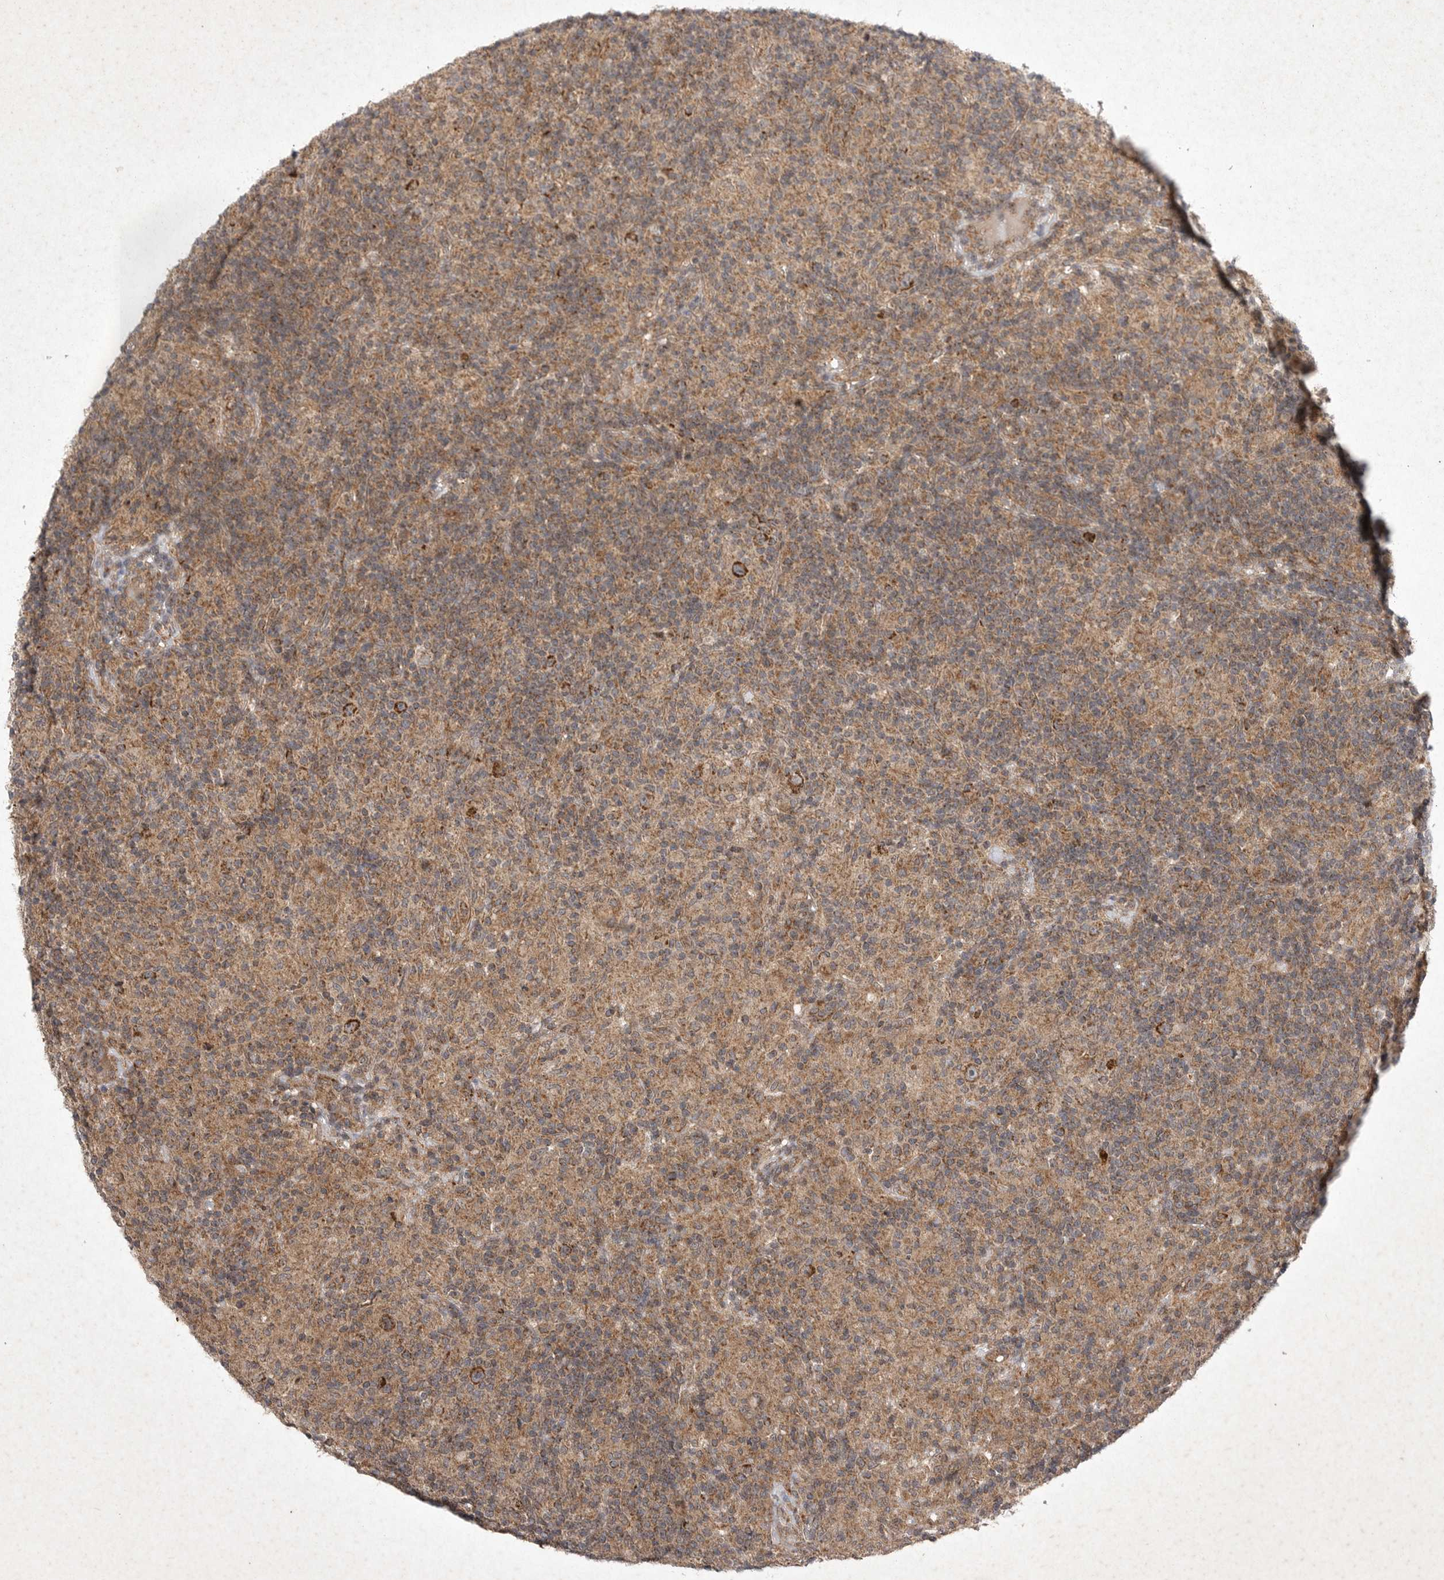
{"staining": {"intensity": "strong", "quantity": ">75%", "location": "cytoplasmic/membranous"}, "tissue": "lymphoma", "cell_type": "Tumor cells", "image_type": "cancer", "snomed": [{"axis": "morphology", "description": "Hodgkin's disease, NOS"}, {"axis": "topography", "description": "Lymph node"}], "caption": "Protein expression analysis of lymphoma displays strong cytoplasmic/membranous staining in about >75% of tumor cells.", "gene": "DDR1", "patient": {"sex": "male", "age": 70}}